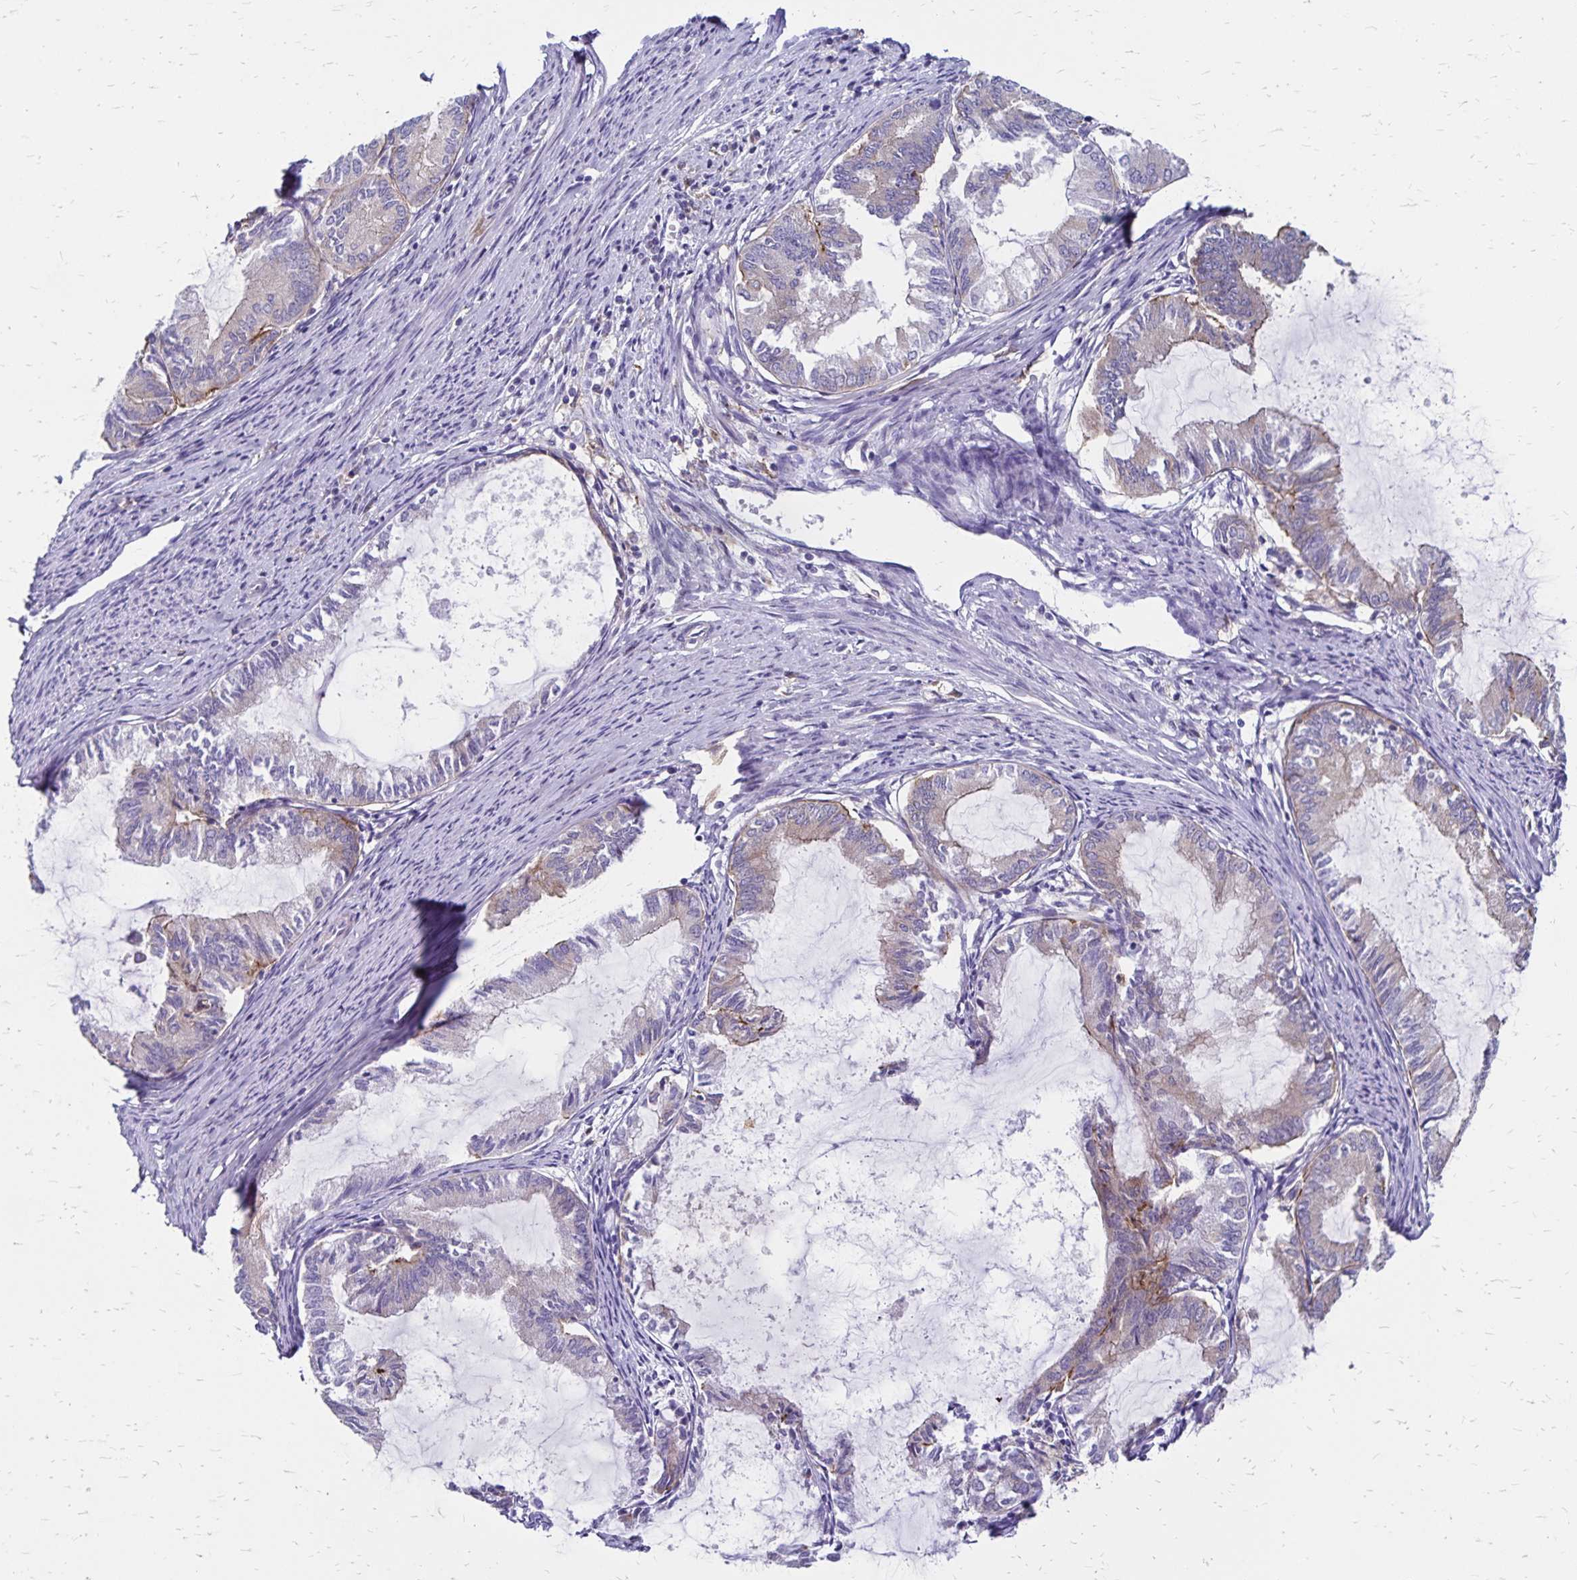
{"staining": {"intensity": "weak", "quantity": "<25%", "location": "cytoplasmic/membranous"}, "tissue": "endometrial cancer", "cell_type": "Tumor cells", "image_type": "cancer", "snomed": [{"axis": "morphology", "description": "Adenocarcinoma, NOS"}, {"axis": "topography", "description": "Endometrium"}], "caption": "Endometrial adenocarcinoma was stained to show a protein in brown. There is no significant staining in tumor cells. (DAB (3,3'-diaminobenzidine) IHC, high magnification).", "gene": "TNS3", "patient": {"sex": "female", "age": 86}}